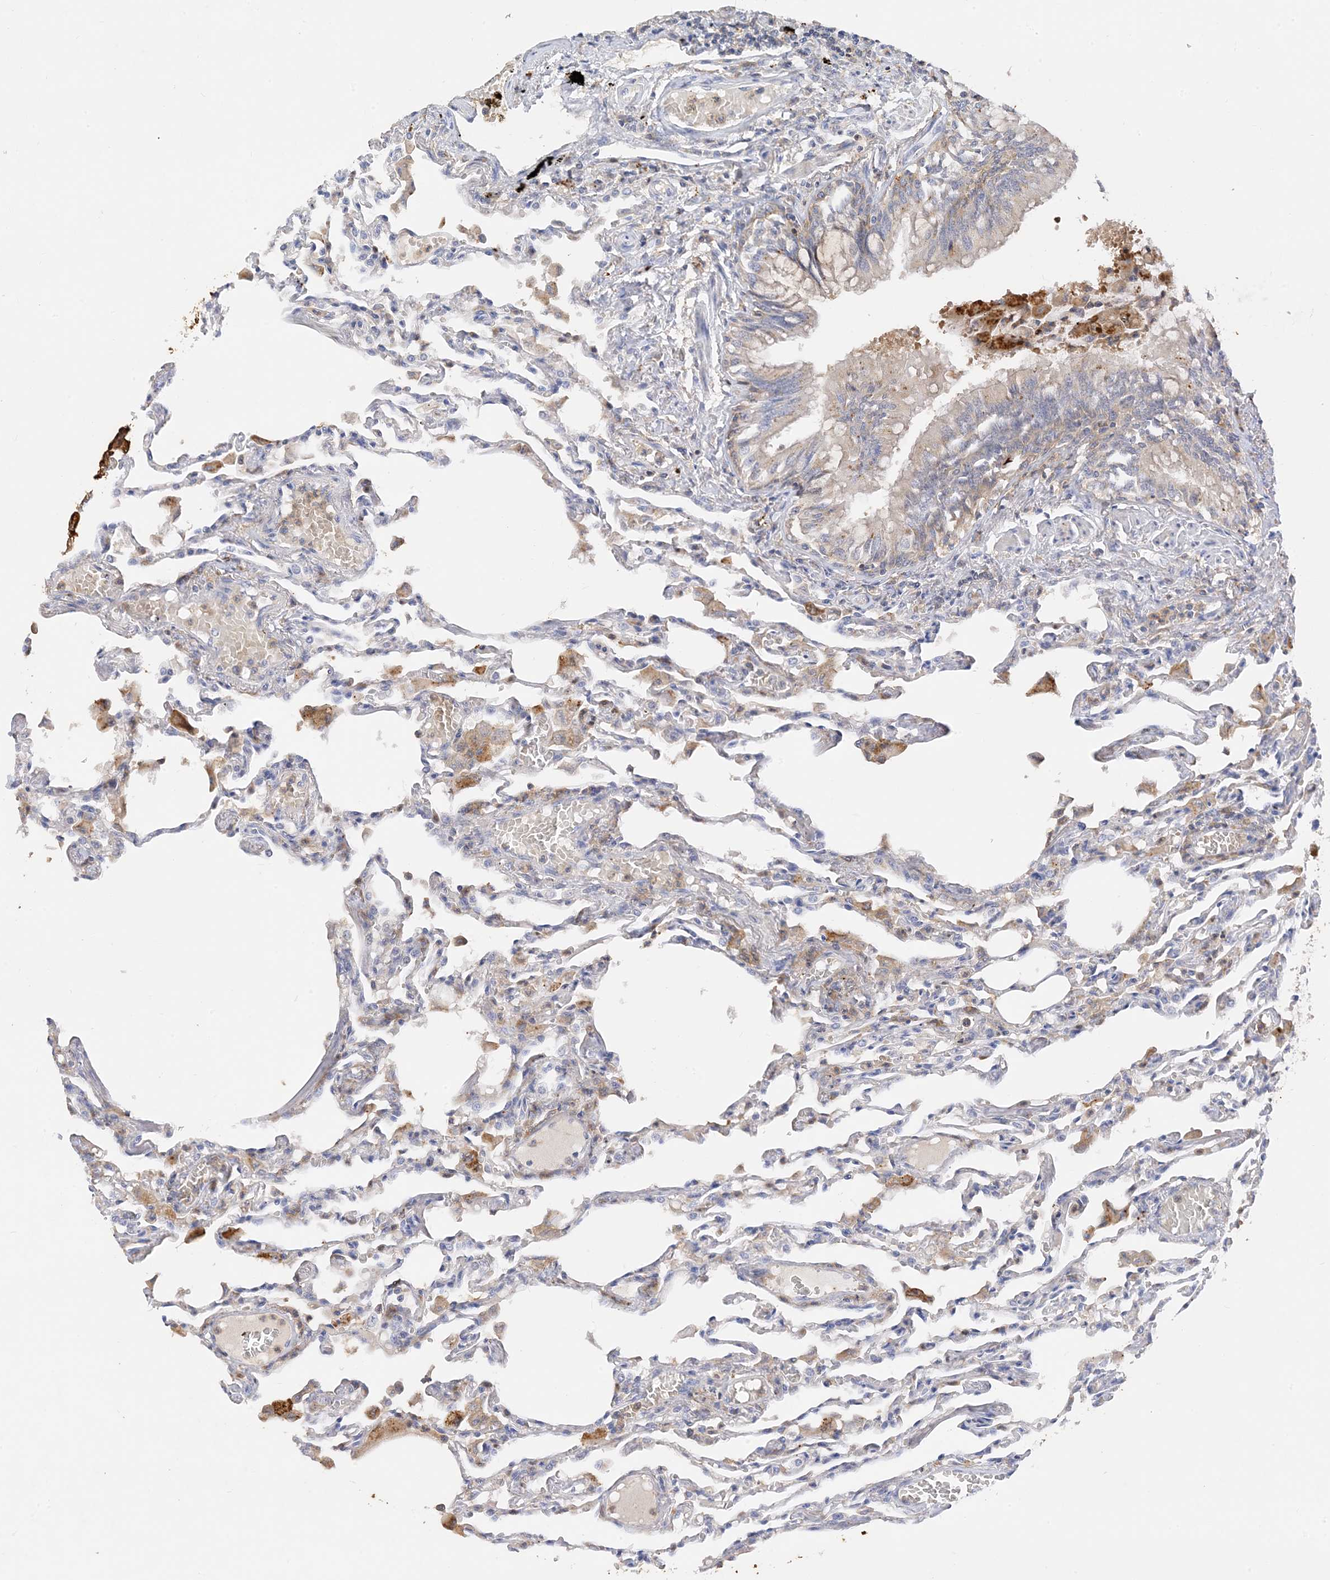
{"staining": {"intensity": "negative", "quantity": "none", "location": "none"}, "tissue": "lung", "cell_type": "Alveolar cells", "image_type": "normal", "snomed": [{"axis": "morphology", "description": "Normal tissue, NOS"}, {"axis": "topography", "description": "Bronchus"}, {"axis": "topography", "description": "Lung"}], "caption": "DAB immunohistochemical staining of unremarkable lung reveals no significant positivity in alveolar cells. Brightfield microscopy of IHC stained with DAB (brown) and hematoxylin (blue), captured at high magnification.", "gene": "ARV1", "patient": {"sex": "female", "age": 49}}